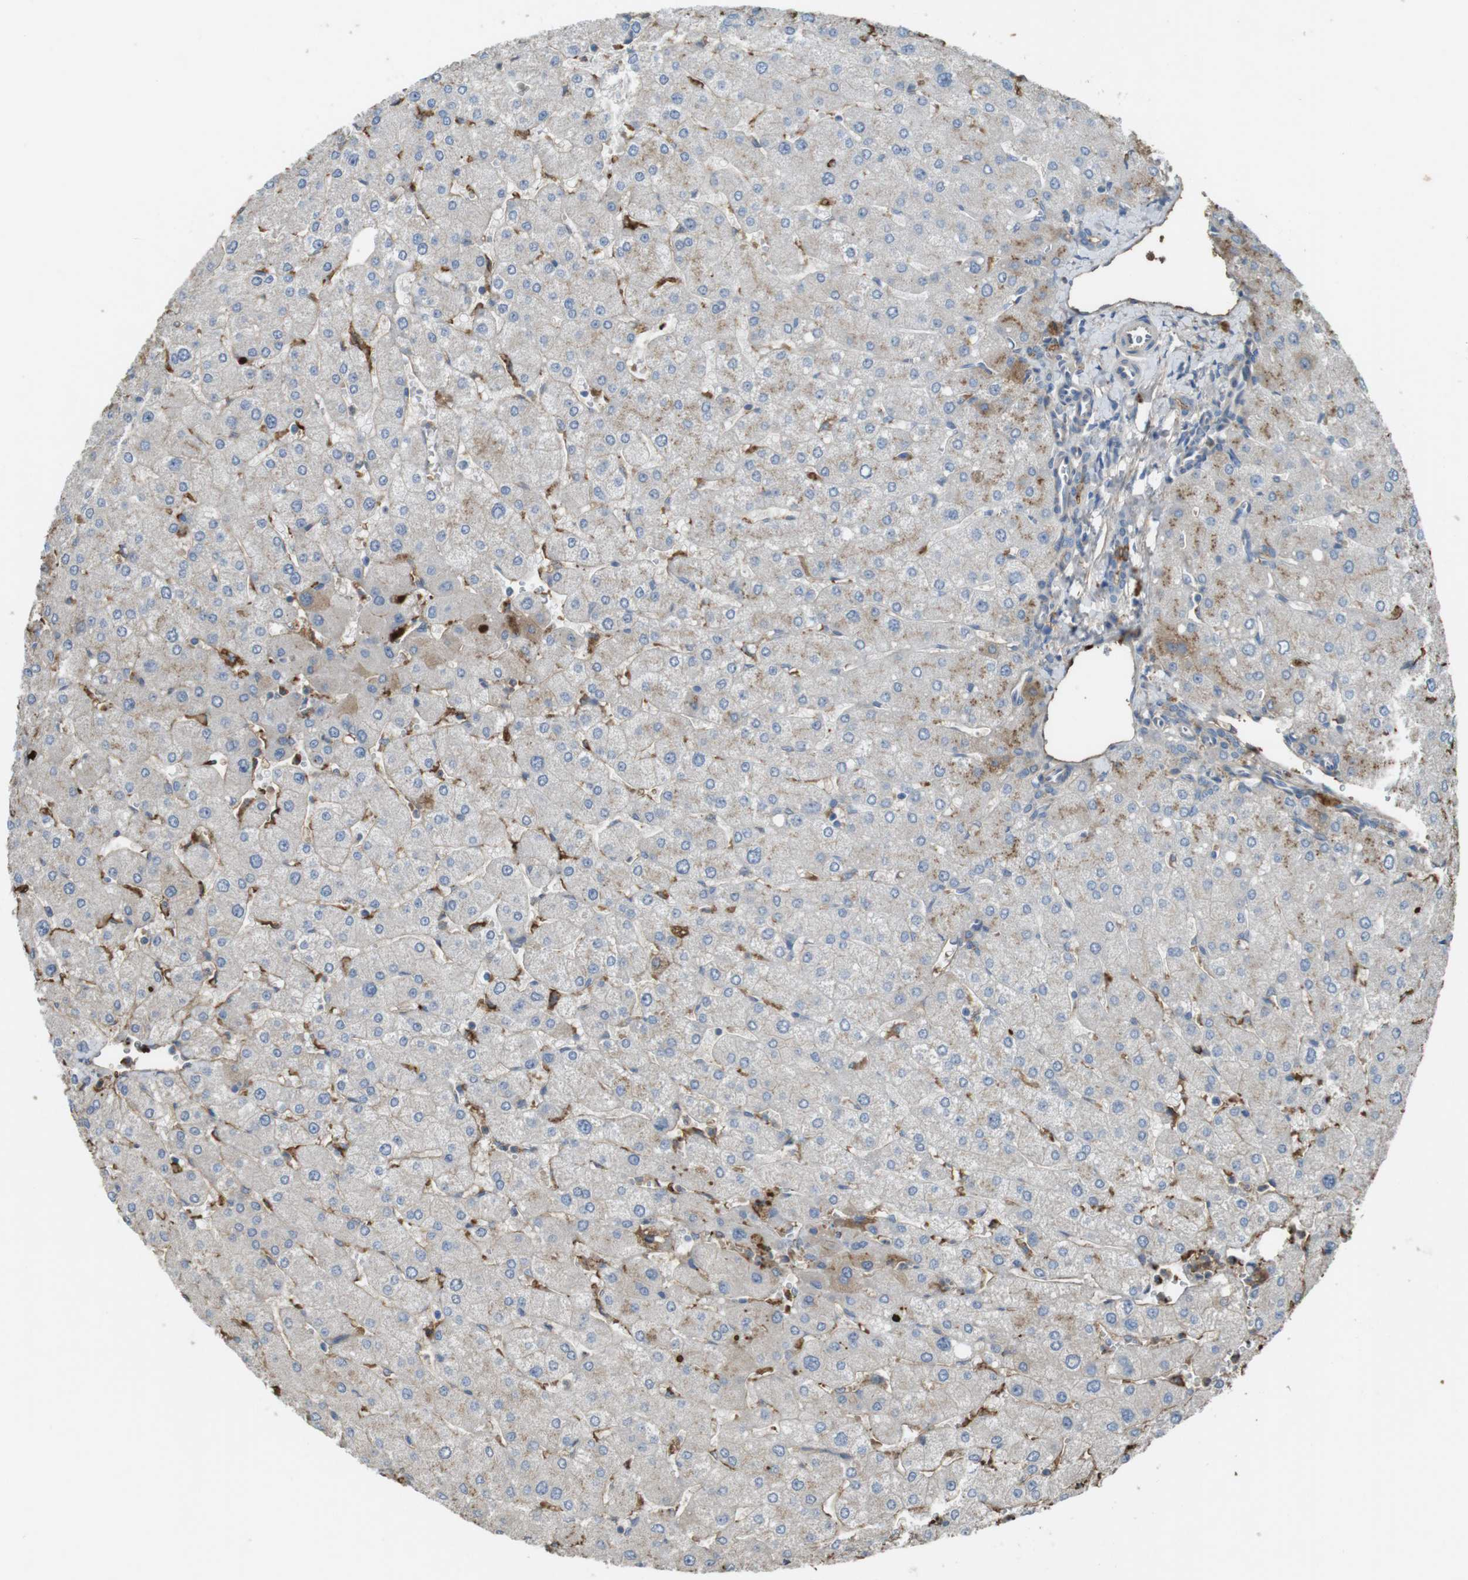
{"staining": {"intensity": "negative", "quantity": "none", "location": "none"}, "tissue": "liver", "cell_type": "Cholangiocytes", "image_type": "normal", "snomed": [{"axis": "morphology", "description": "Normal tissue, NOS"}, {"axis": "topography", "description": "Liver"}], "caption": "Photomicrograph shows no significant protein expression in cholangiocytes of benign liver. (DAB (3,3'-diaminobenzidine) IHC visualized using brightfield microscopy, high magnification).", "gene": "LTBP4", "patient": {"sex": "male", "age": 55}}